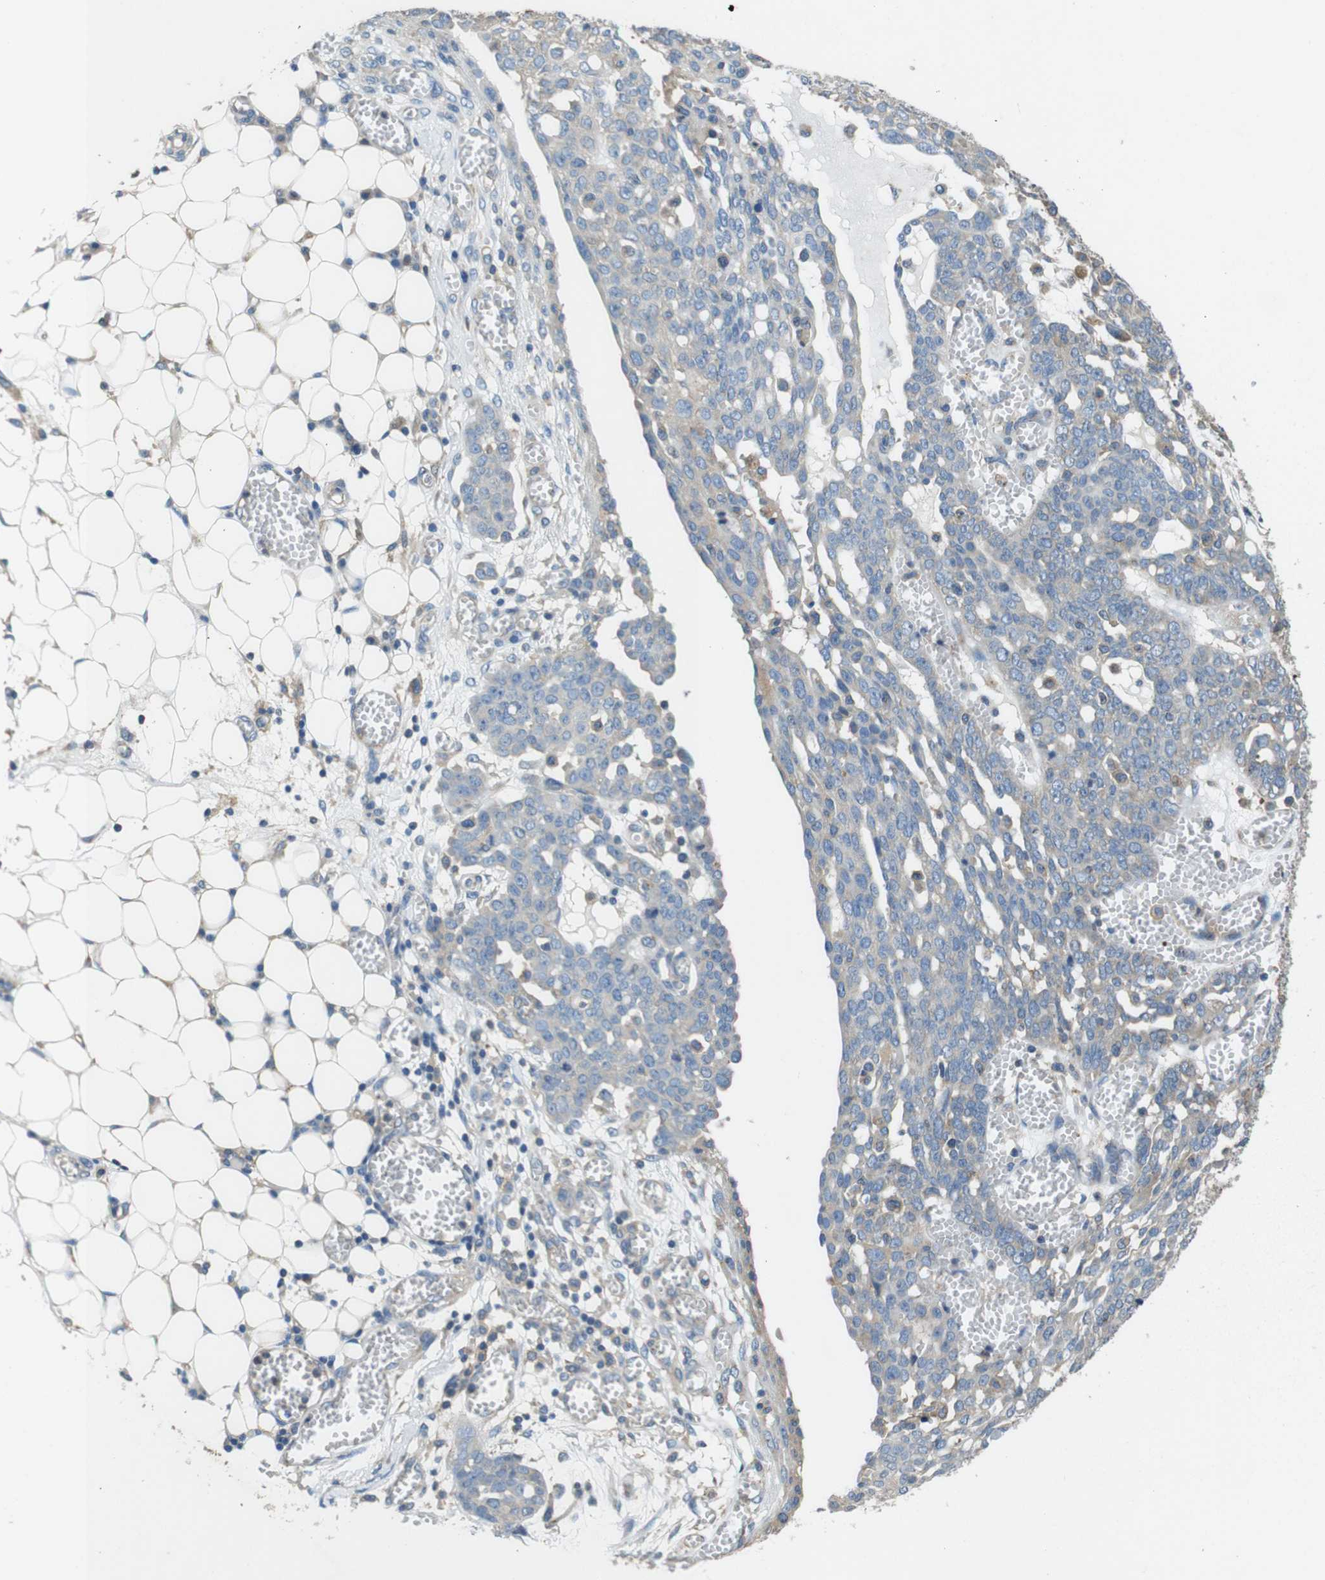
{"staining": {"intensity": "weak", "quantity": "<25%", "location": "cytoplasmic/membranous"}, "tissue": "ovarian cancer", "cell_type": "Tumor cells", "image_type": "cancer", "snomed": [{"axis": "morphology", "description": "Cystadenocarcinoma, serous, NOS"}, {"axis": "topography", "description": "Soft tissue"}, {"axis": "topography", "description": "Ovary"}], "caption": "Immunohistochemical staining of ovarian cancer reveals no significant expression in tumor cells. The staining was performed using DAB (3,3'-diaminobenzidine) to visualize the protein expression in brown, while the nuclei were stained in blue with hematoxylin (Magnification: 20x).", "gene": "DCTN1", "patient": {"sex": "female", "age": 57}}